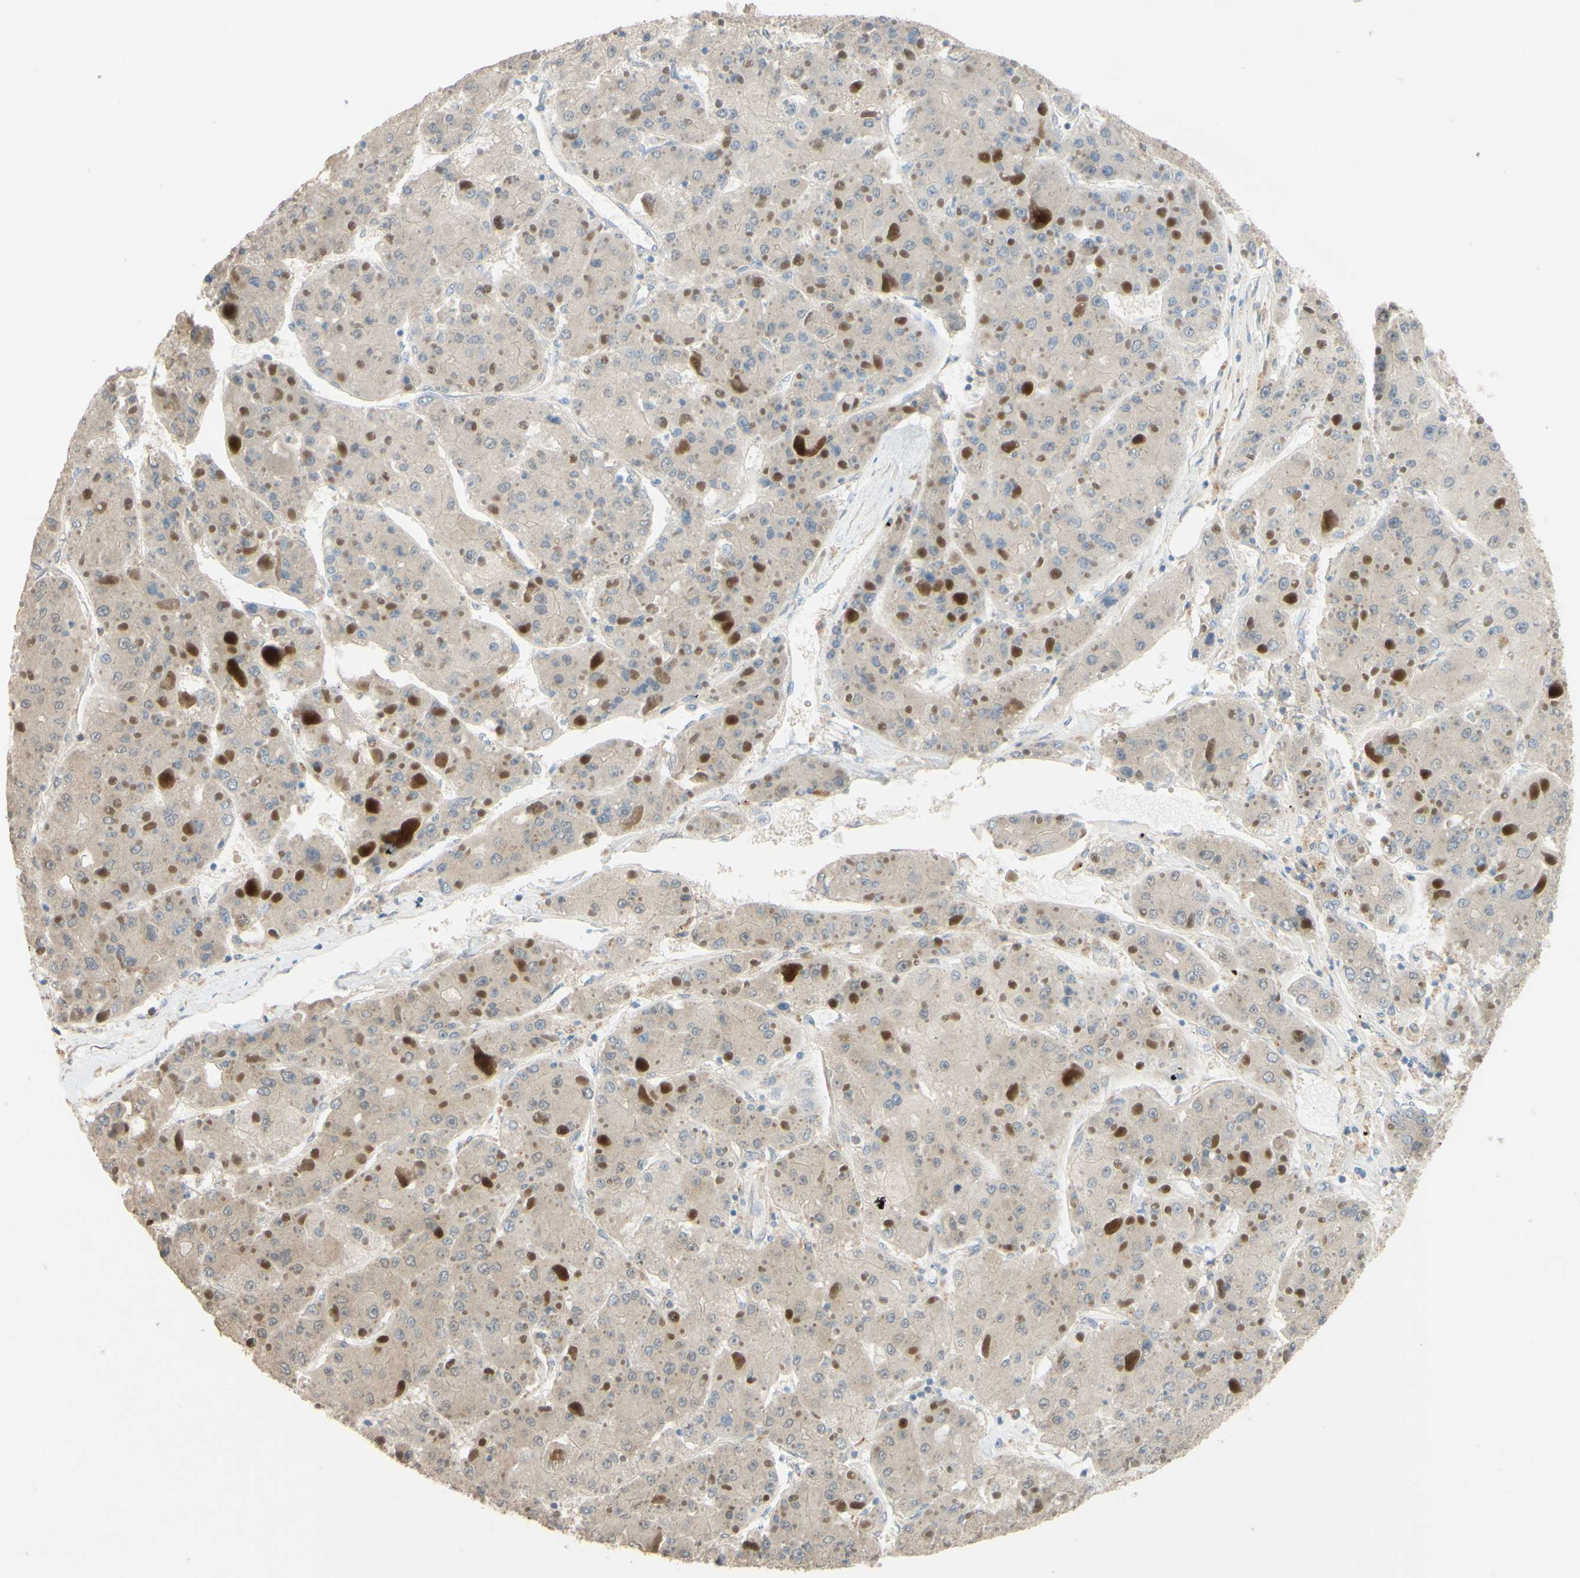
{"staining": {"intensity": "weak", "quantity": ">75%", "location": "cytoplasmic/membranous"}, "tissue": "liver cancer", "cell_type": "Tumor cells", "image_type": "cancer", "snomed": [{"axis": "morphology", "description": "Carcinoma, Hepatocellular, NOS"}, {"axis": "topography", "description": "Liver"}], "caption": "About >75% of tumor cells in human liver hepatocellular carcinoma display weak cytoplasmic/membranous protein positivity as visualized by brown immunohistochemical staining.", "gene": "SMIM19", "patient": {"sex": "female", "age": 73}}